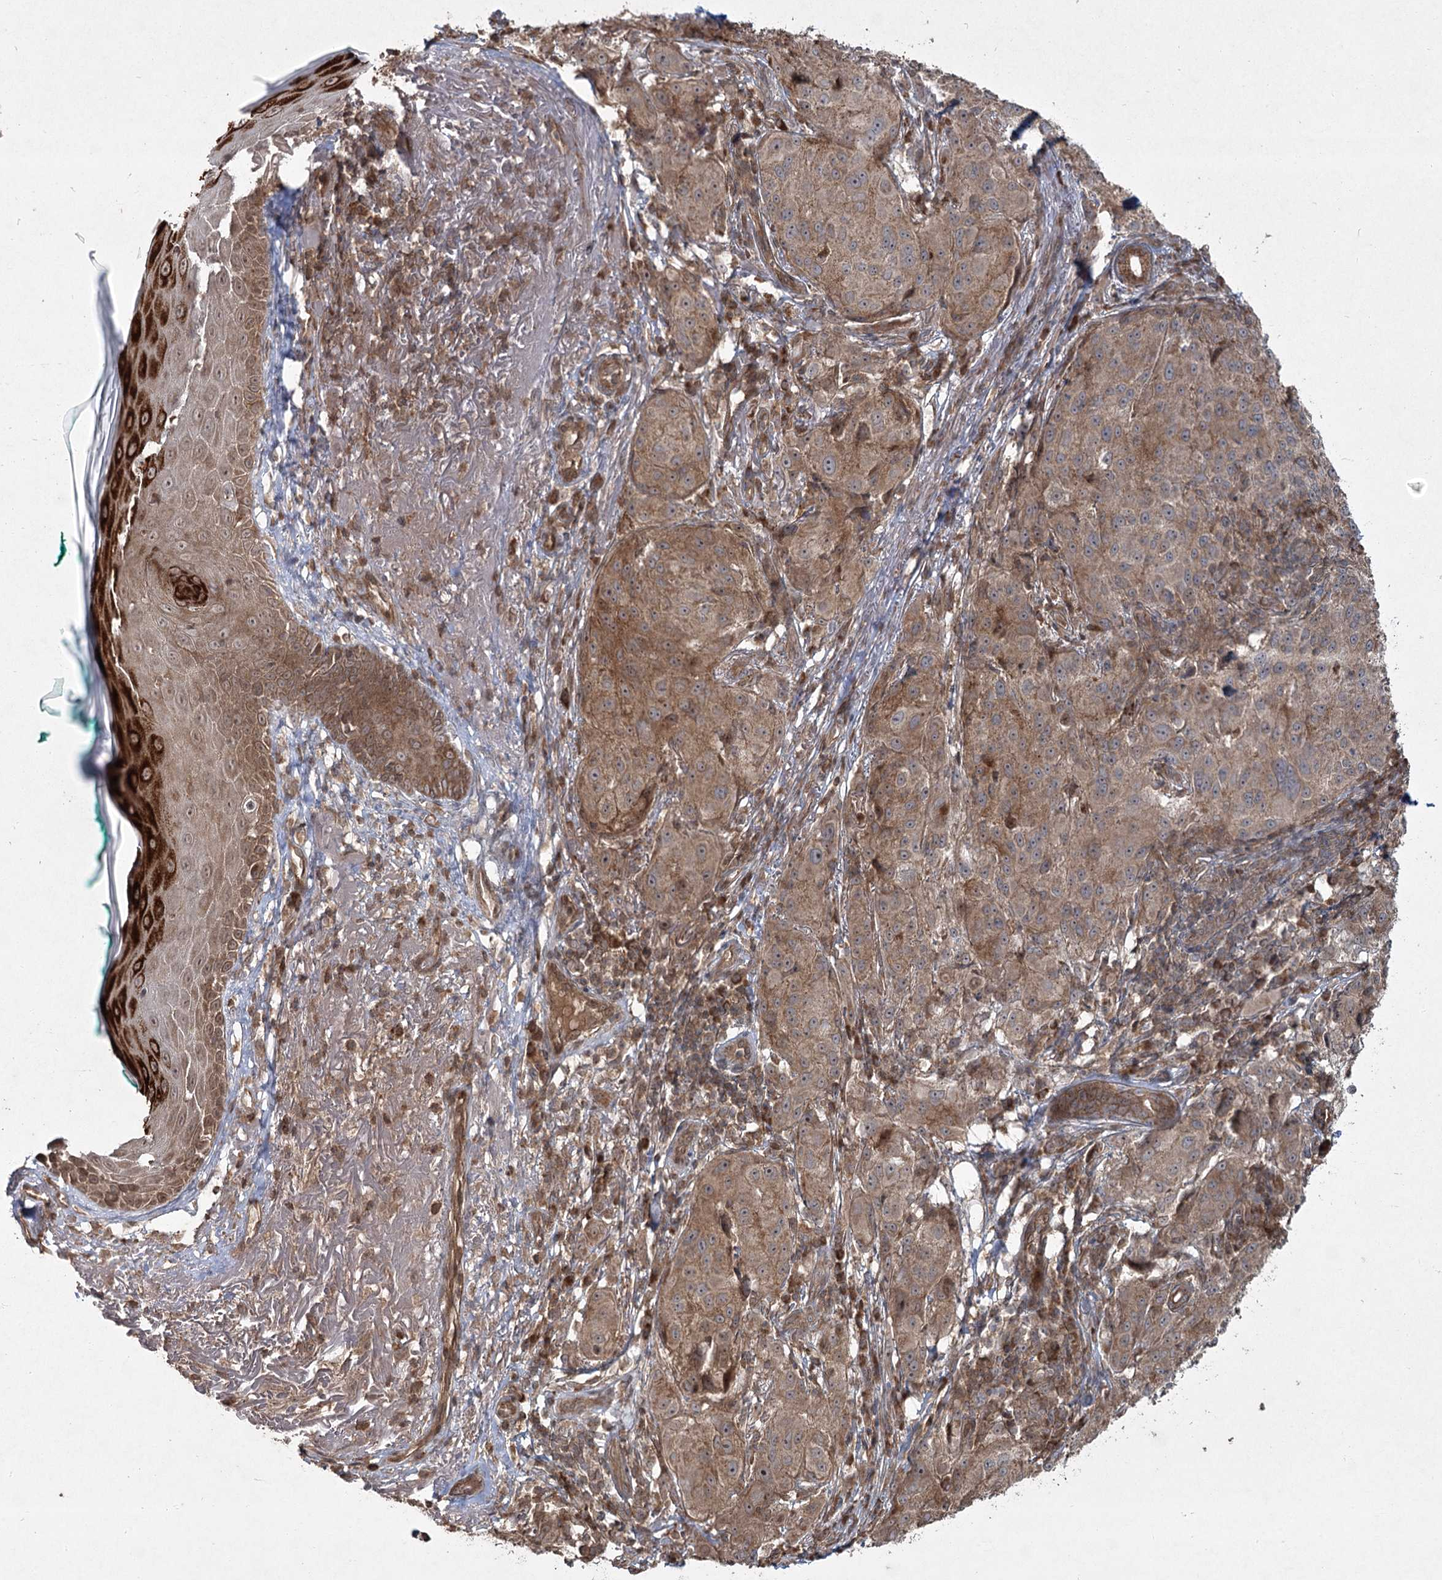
{"staining": {"intensity": "moderate", "quantity": ">75%", "location": "cytoplasmic/membranous,nuclear"}, "tissue": "melanoma", "cell_type": "Tumor cells", "image_type": "cancer", "snomed": [{"axis": "morphology", "description": "Necrosis, NOS"}, {"axis": "morphology", "description": "Malignant melanoma, NOS"}, {"axis": "topography", "description": "Skin"}], "caption": "IHC micrograph of neoplastic tissue: human malignant melanoma stained using IHC reveals medium levels of moderate protein expression localized specifically in the cytoplasmic/membranous and nuclear of tumor cells, appearing as a cytoplasmic/membranous and nuclear brown color.", "gene": "CPLANE1", "patient": {"sex": "female", "age": 87}}